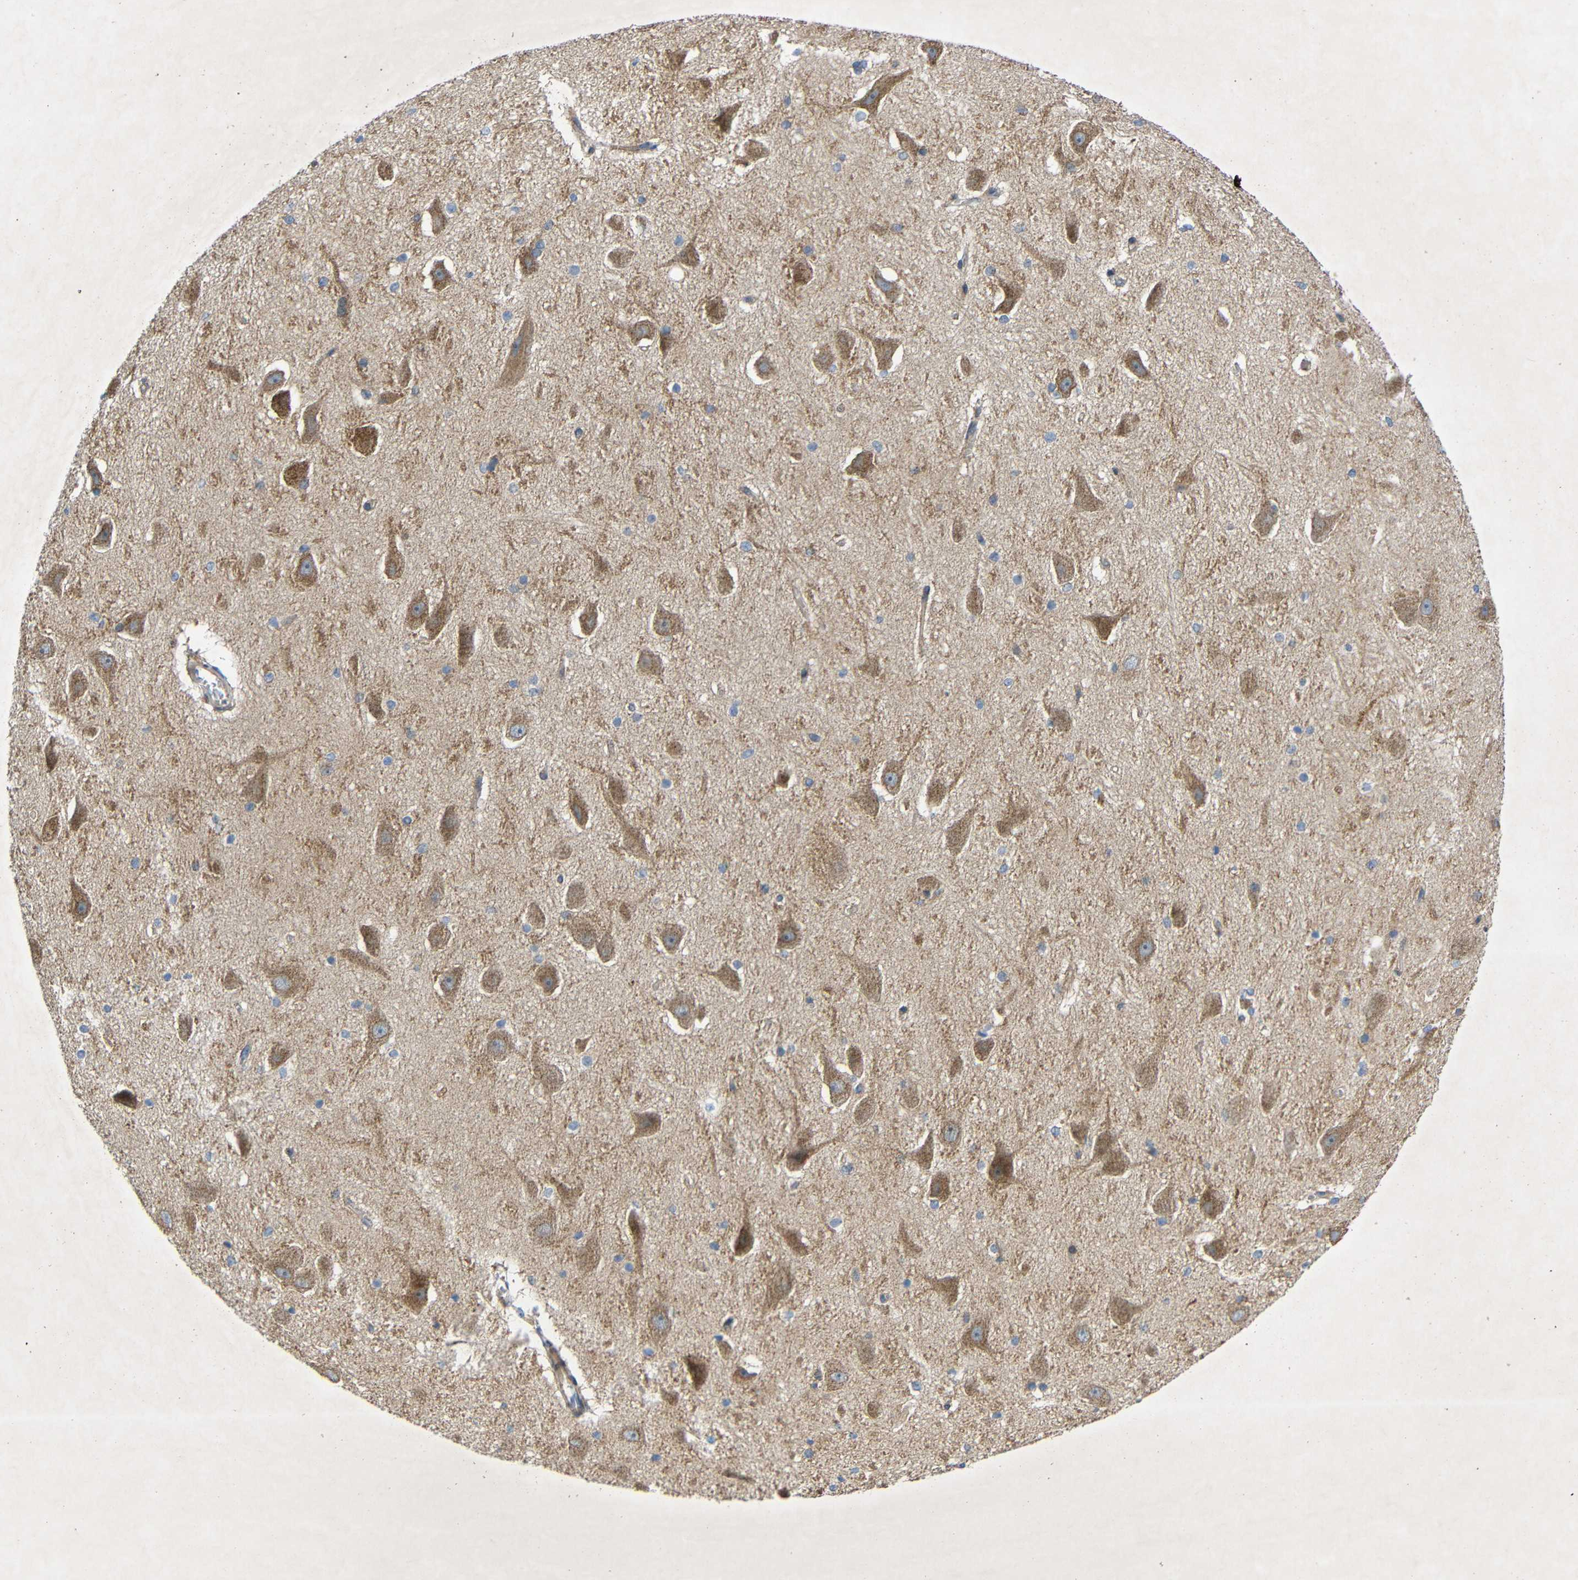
{"staining": {"intensity": "negative", "quantity": "none", "location": "none"}, "tissue": "hippocampus", "cell_type": "Glial cells", "image_type": "normal", "snomed": [{"axis": "morphology", "description": "Normal tissue, NOS"}, {"axis": "topography", "description": "Hippocampus"}], "caption": "DAB immunohistochemical staining of normal hippocampus displays no significant positivity in glial cells.", "gene": "TMEM25", "patient": {"sex": "female", "age": 19}}